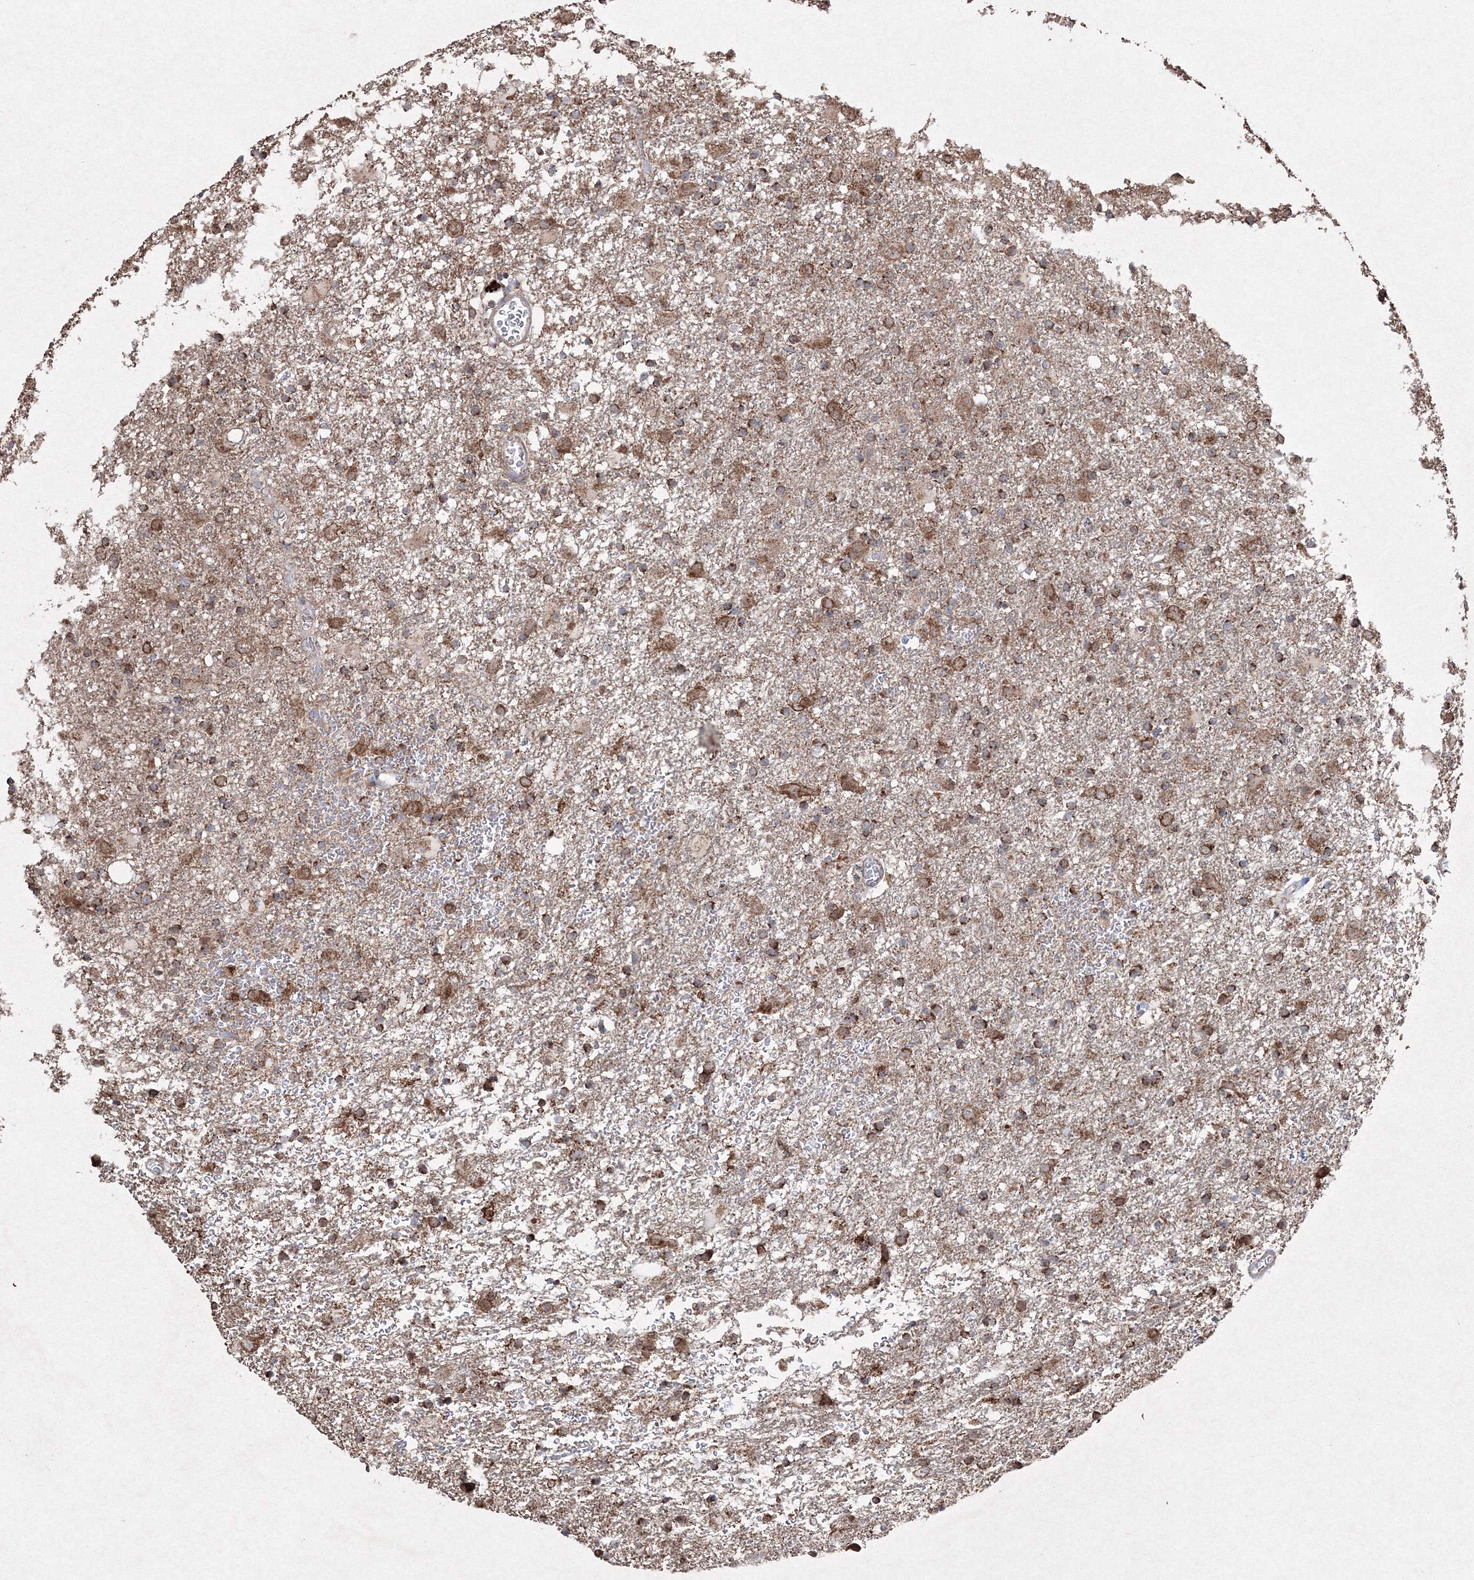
{"staining": {"intensity": "moderate", "quantity": ">75%", "location": "cytoplasmic/membranous"}, "tissue": "glioma", "cell_type": "Tumor cells", "image_type": "cancer", "snomed": [{"axis": "morphology", "description": "Glioma, malignant, Low grade"}, {"axis": "topography", "description": "Brain"}], "caption": "An immunohistochemistry micrograph of tumor tissue is shown. Protein staining in brown labels moderate cytoplasmic/membranous positivity in glioma within tumor cells. The protein is stained brown, and the nuclei are stained in blue (DAB (3,3'-diaminobenzidine) IHC with brightfield microscopy, high magnification).", "gene": "GRSF1", "patient": {"sex": "male", "age": 65}}